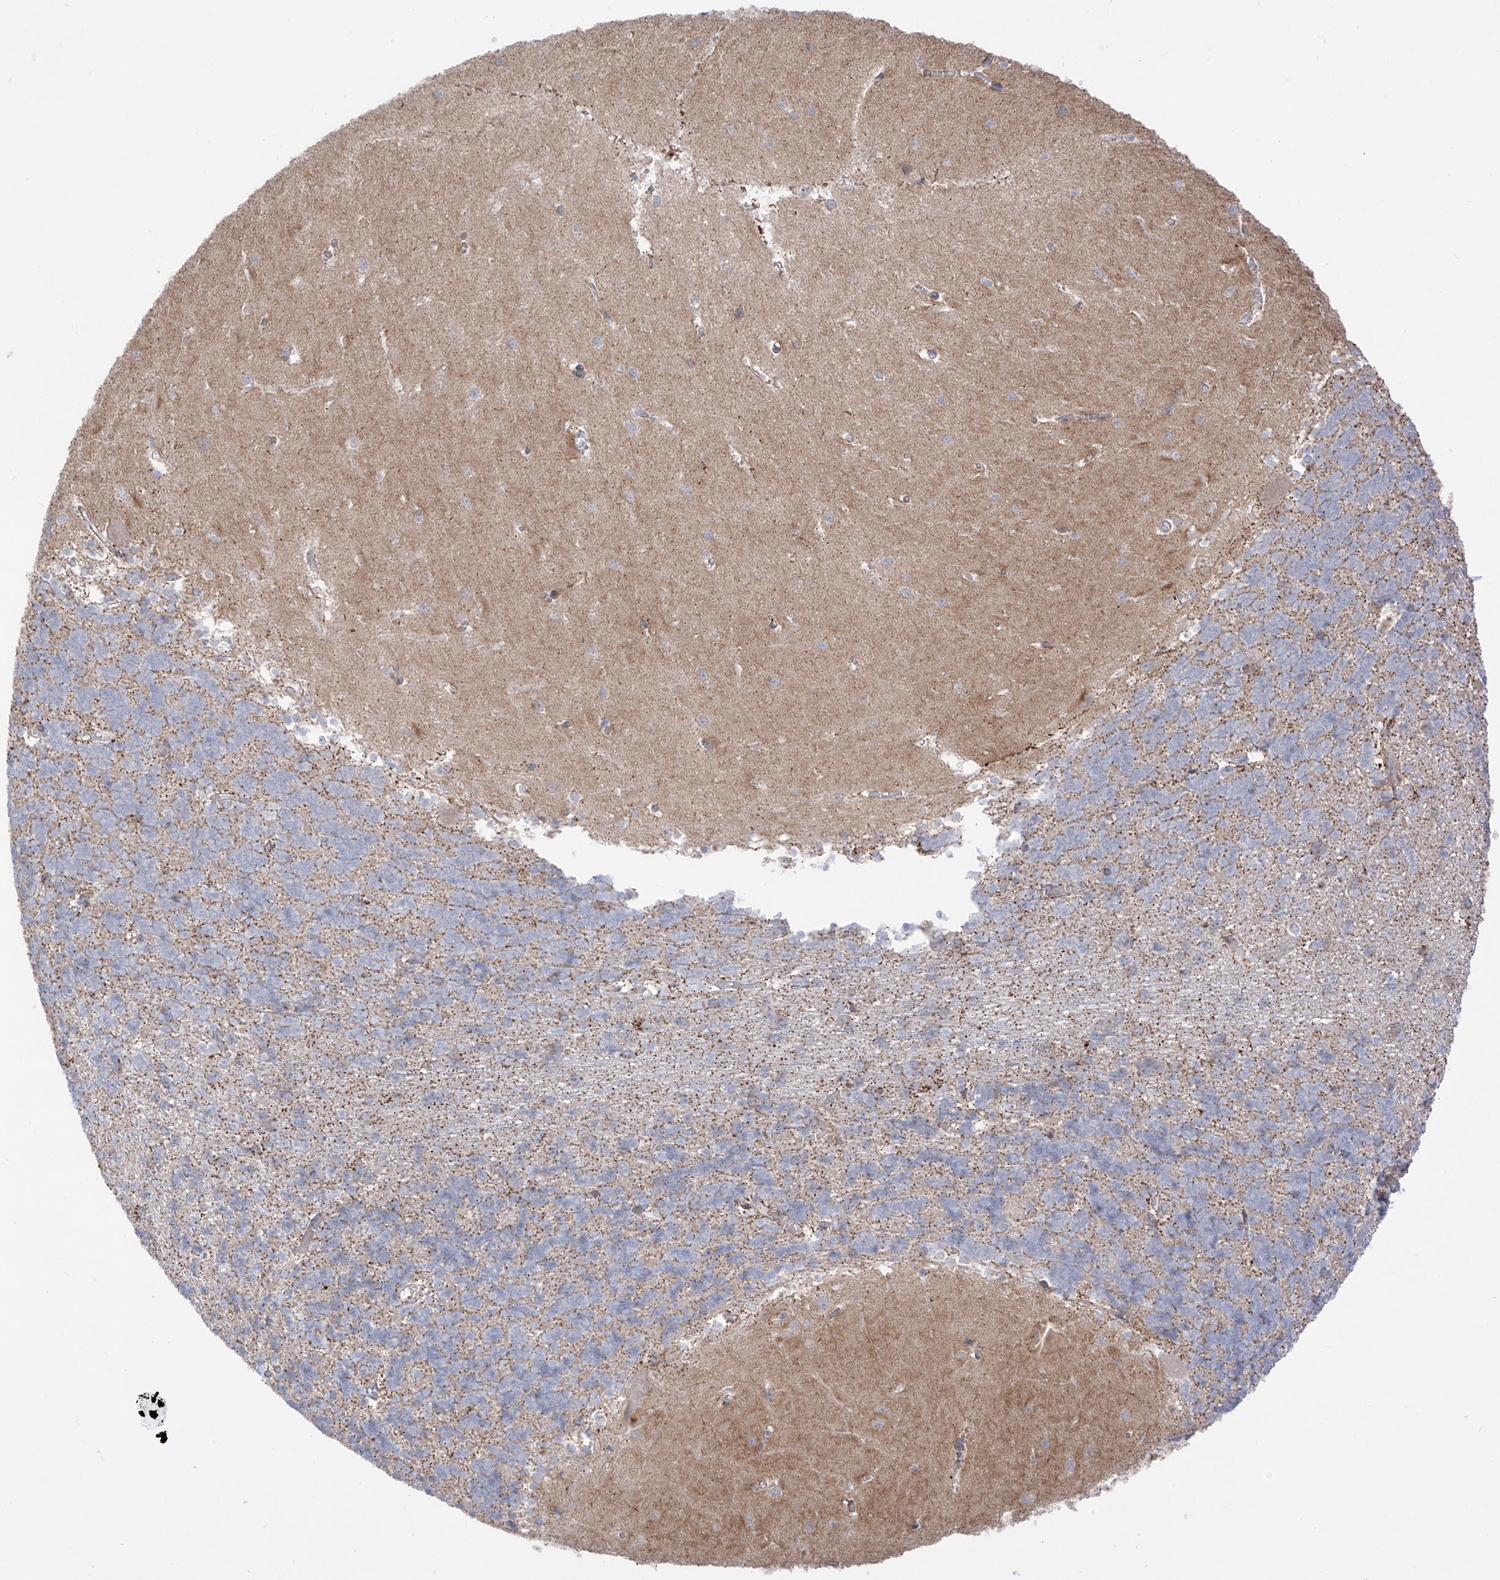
{"staining": {"intensity": "weak", "quantity": "25%-75%", "location": "cytoplasmic/membranous"}, "tissue": "cerebellum", "cell_type": "Cells in granular layer", "image_type": "normal", "snomed": [{"axis": "morphology", "description": "Normal tissue, NOS"}, {"axis": "topography", "description": "Cerebellum"}], "caption": "Immunohistochemistry (IHC) photomicrograph of benign cerebellum: human cerebellum stained using IHC exhibits low levels of weak protein expression localized specifically in the cytoplasmic/membranous of cells in granular layer, appearing as a cytoplasmic/membranous brown color.", "gene": "ARHGEF40", "patient": {"sex": "male", "age": 37}}